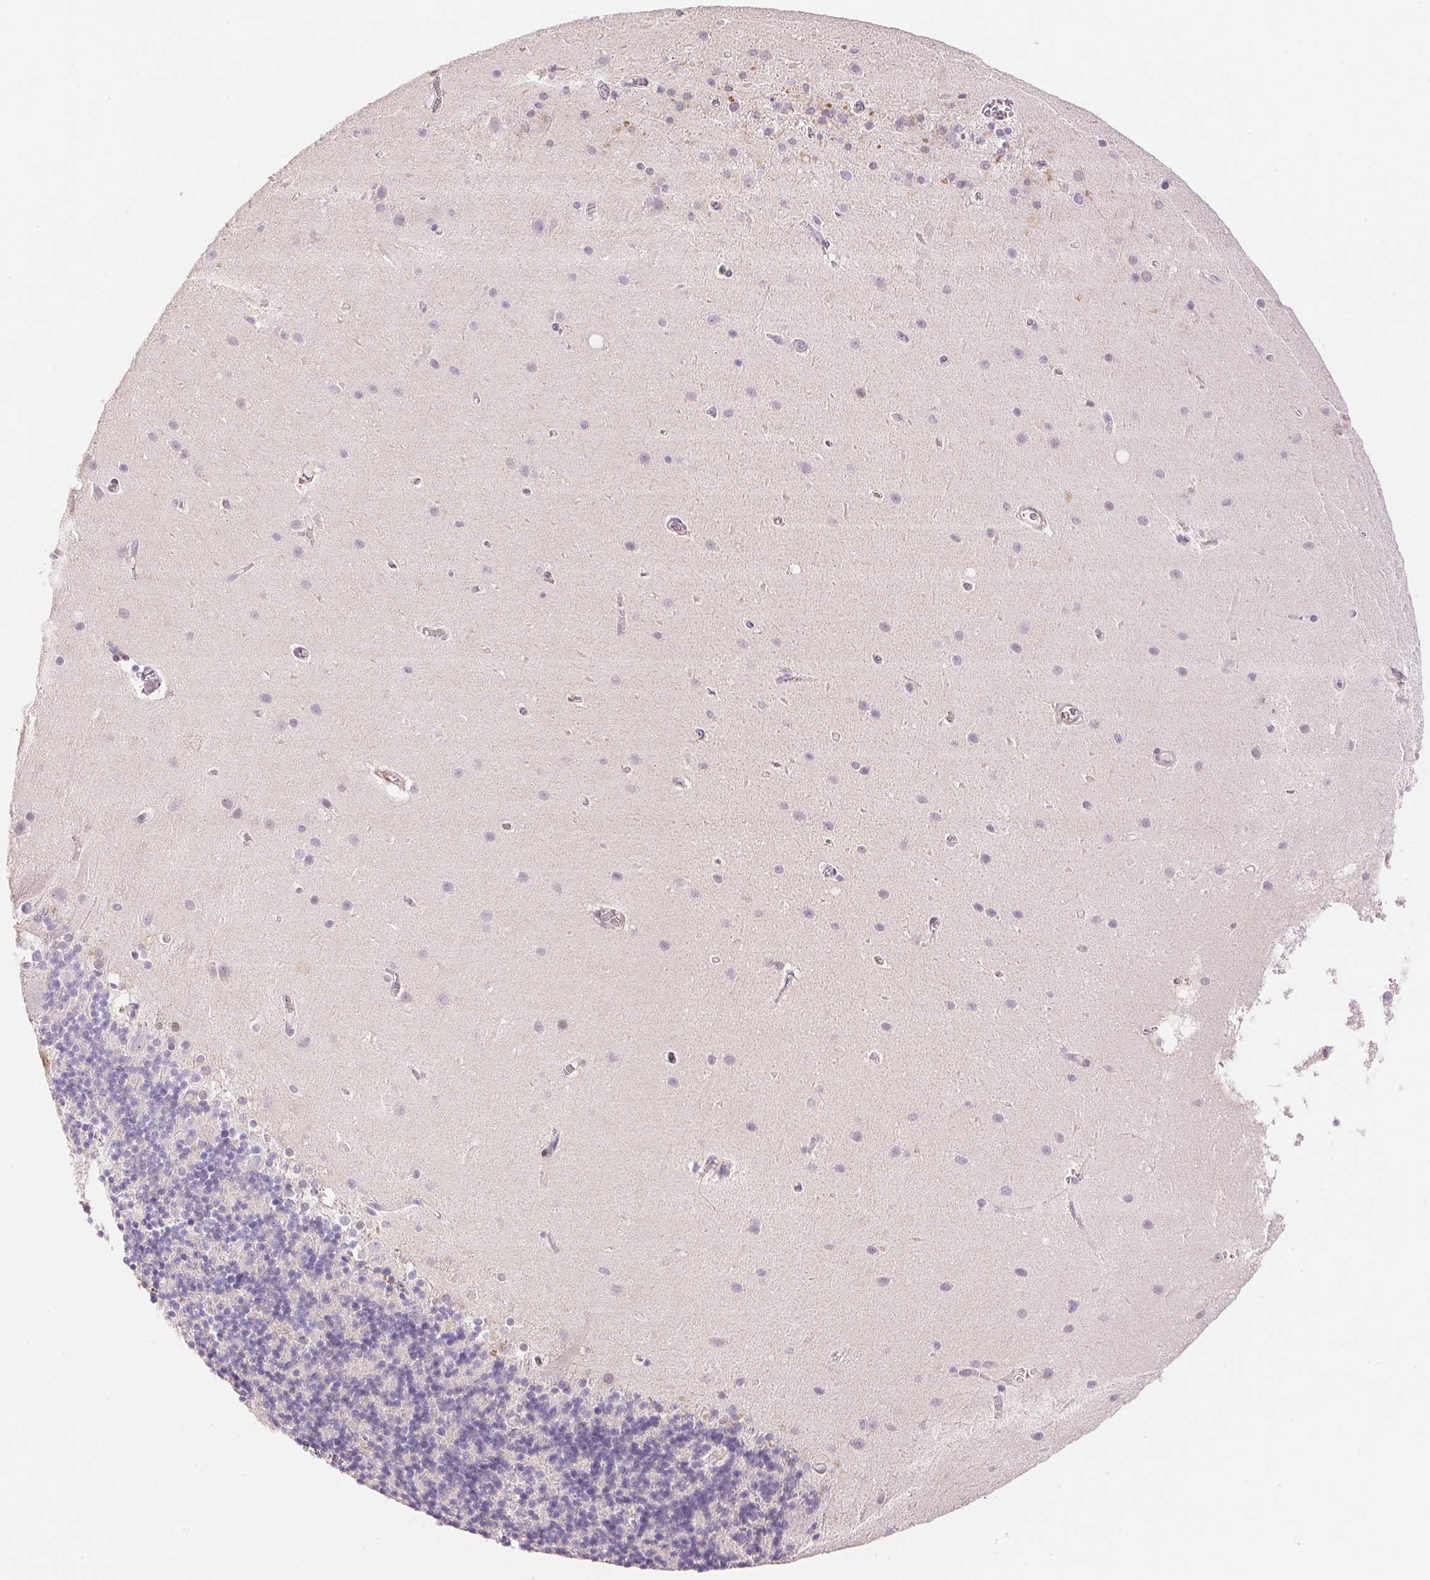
{"staining": {"intensity": "negative", "quantity": "none", "location": "none"}, "tissue": "cerebellum", "cell_type": "Cells in granular layer", "image_type": "normal", "snomed": [{"axis": "morphology", "description": "Normal tissue, NOS"}, {"axis": "topography", "description": "Cerebellum"}], "caption": "This is an IHC photomicrograph of unremarkable cerebellum. There is no staining in cells in granular layer.", "gene": "GYG2", "patient": {"sex": "male", "age": 70}}